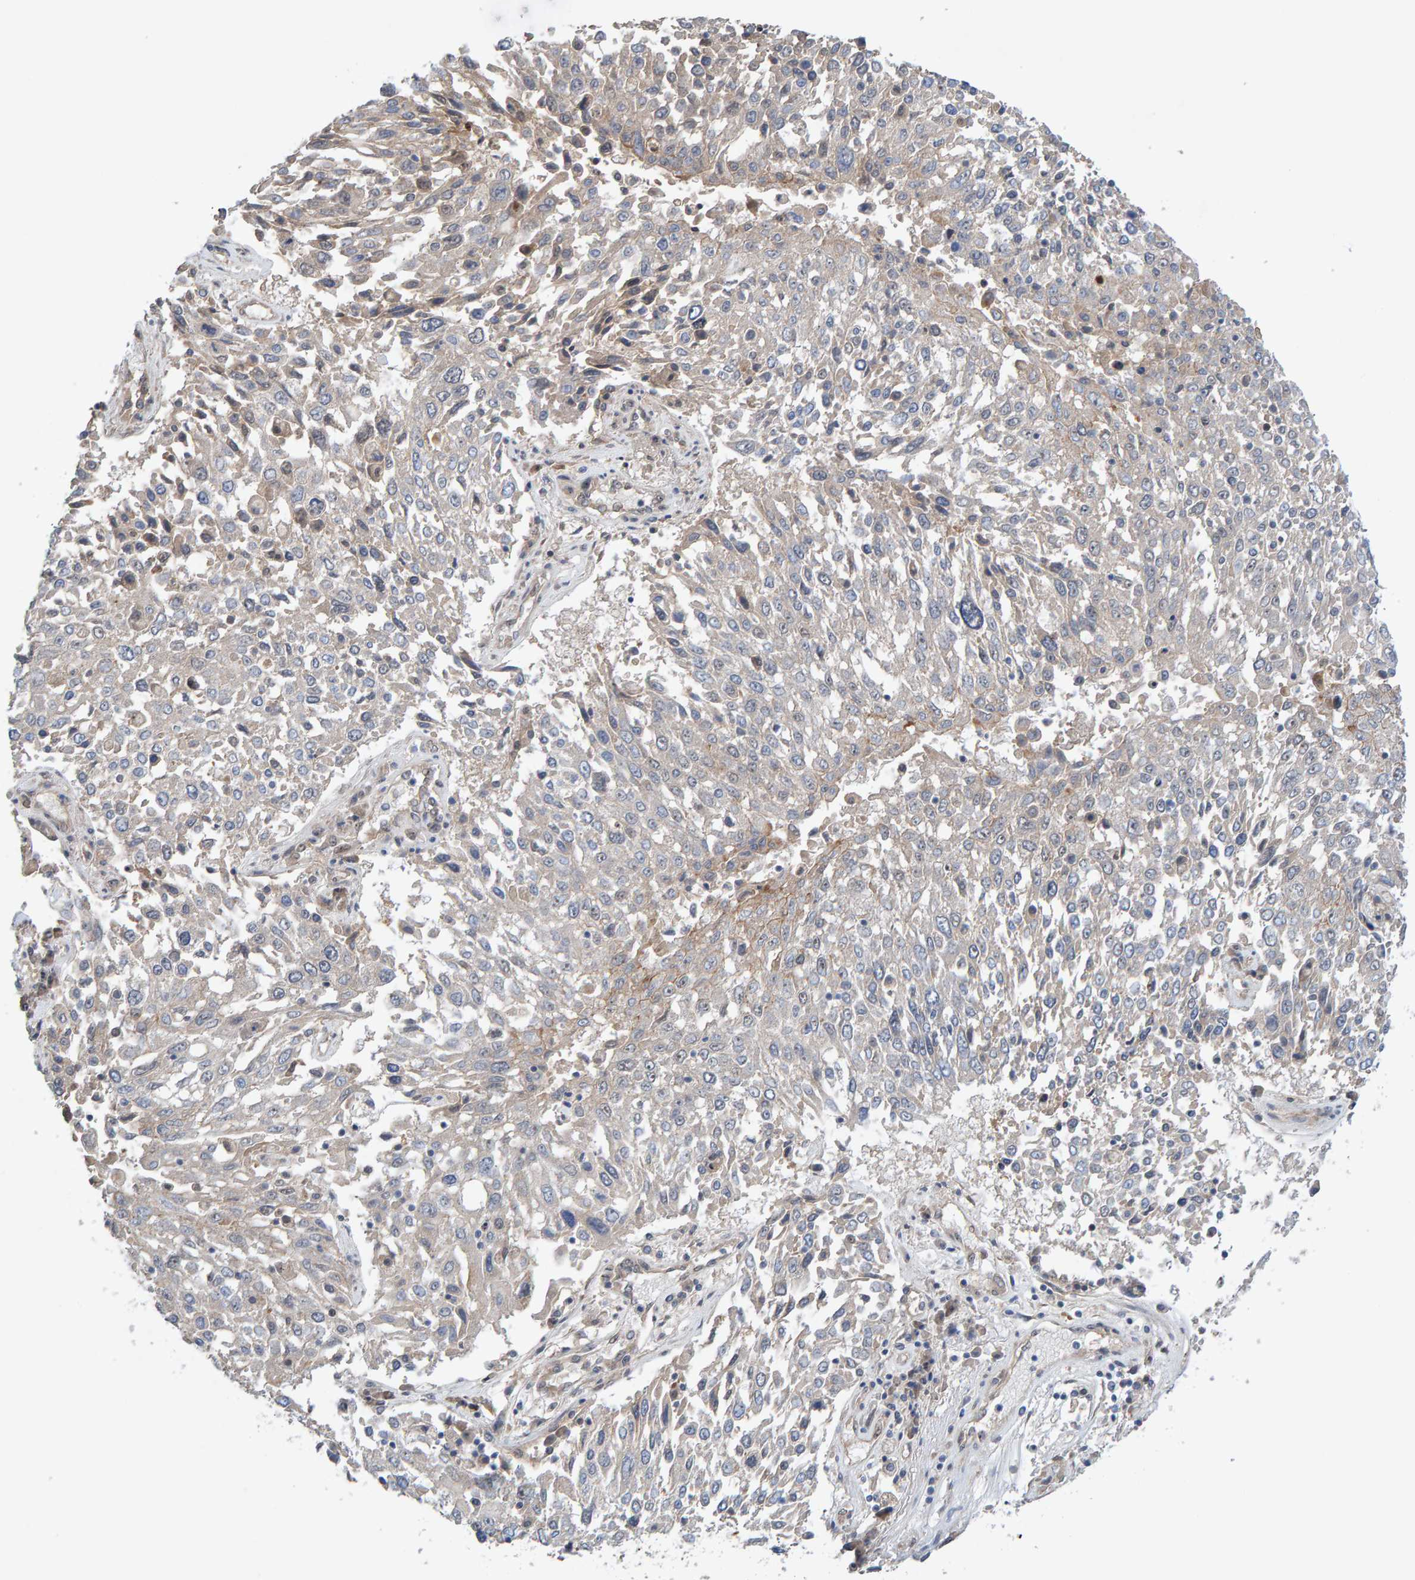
{"staining": {"intensity": "weak", "quantity": "<25%", "location": "cytoplasmic/membranous"}, "tissue": "lung cancer", "cell_type": "Tumor cells", "image_type": "cancer", "snomed": [{"axis": "morphology", "description": "Squamous cell carcinoma, NOS"}, {"axis": "topography", "description": "Lung"}], "caption": "Immunohistochemistry histopathology image of human lung squamous cell carcinoma stained for a protein (brown), which exhibits no expression in tumor cells. The staining was performed using DAB (3,3'-diaminobenzidine) to visualize the protein expression in brown, while the nuclei were stained in blue with hematoxylin (Magnification: 20x).", "gene": "LRSAM1", "patient": {"sex": "male", "age": 65}}